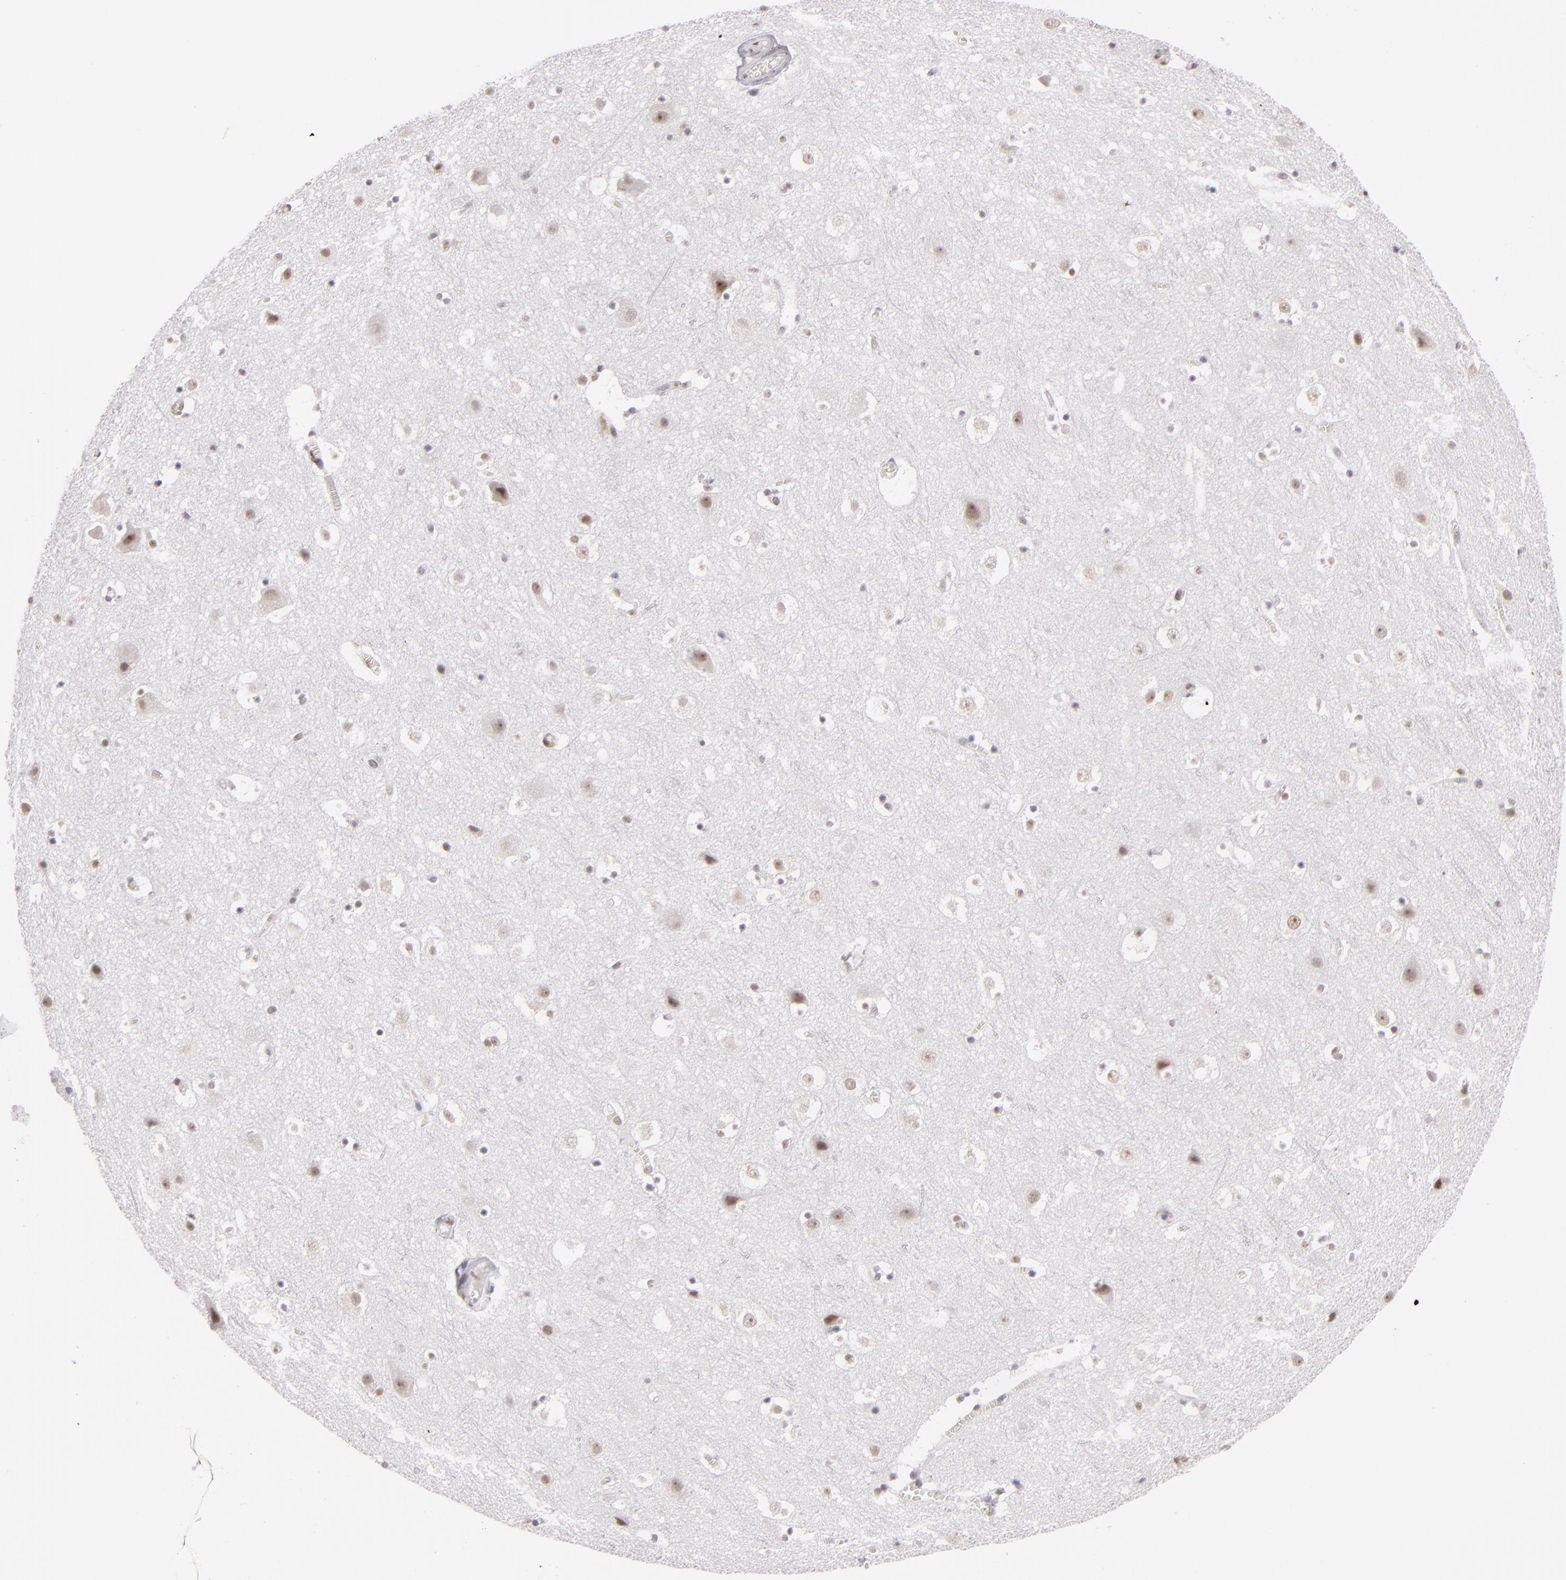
{"staining": {"intensity": "weak", "quantity": ">75%", "location": "nuclear"}, "tissue": "cerebral cortex", "cell_type": "Endothelial cells", "image_type": "normal", "snomed": [{"axis": "morphology", "description": "Normal tissue, NOS"}, {"axis": "topography", "description": "Cerebral cortex"}], "caption": "IHC staining of normal cerebral cortex, which shows low levels of weak nuclear staining in approximately >75% of endothelial cells indicating weak nuclear protein expression. The staining was performed using DAB (3,3'-diaminobenzidine) (brown) for protein detection and nuclei were counterstained in hematoxylin (blue).", "gene": "DAXX", "patient": {"sex": "male", "age": 45}}